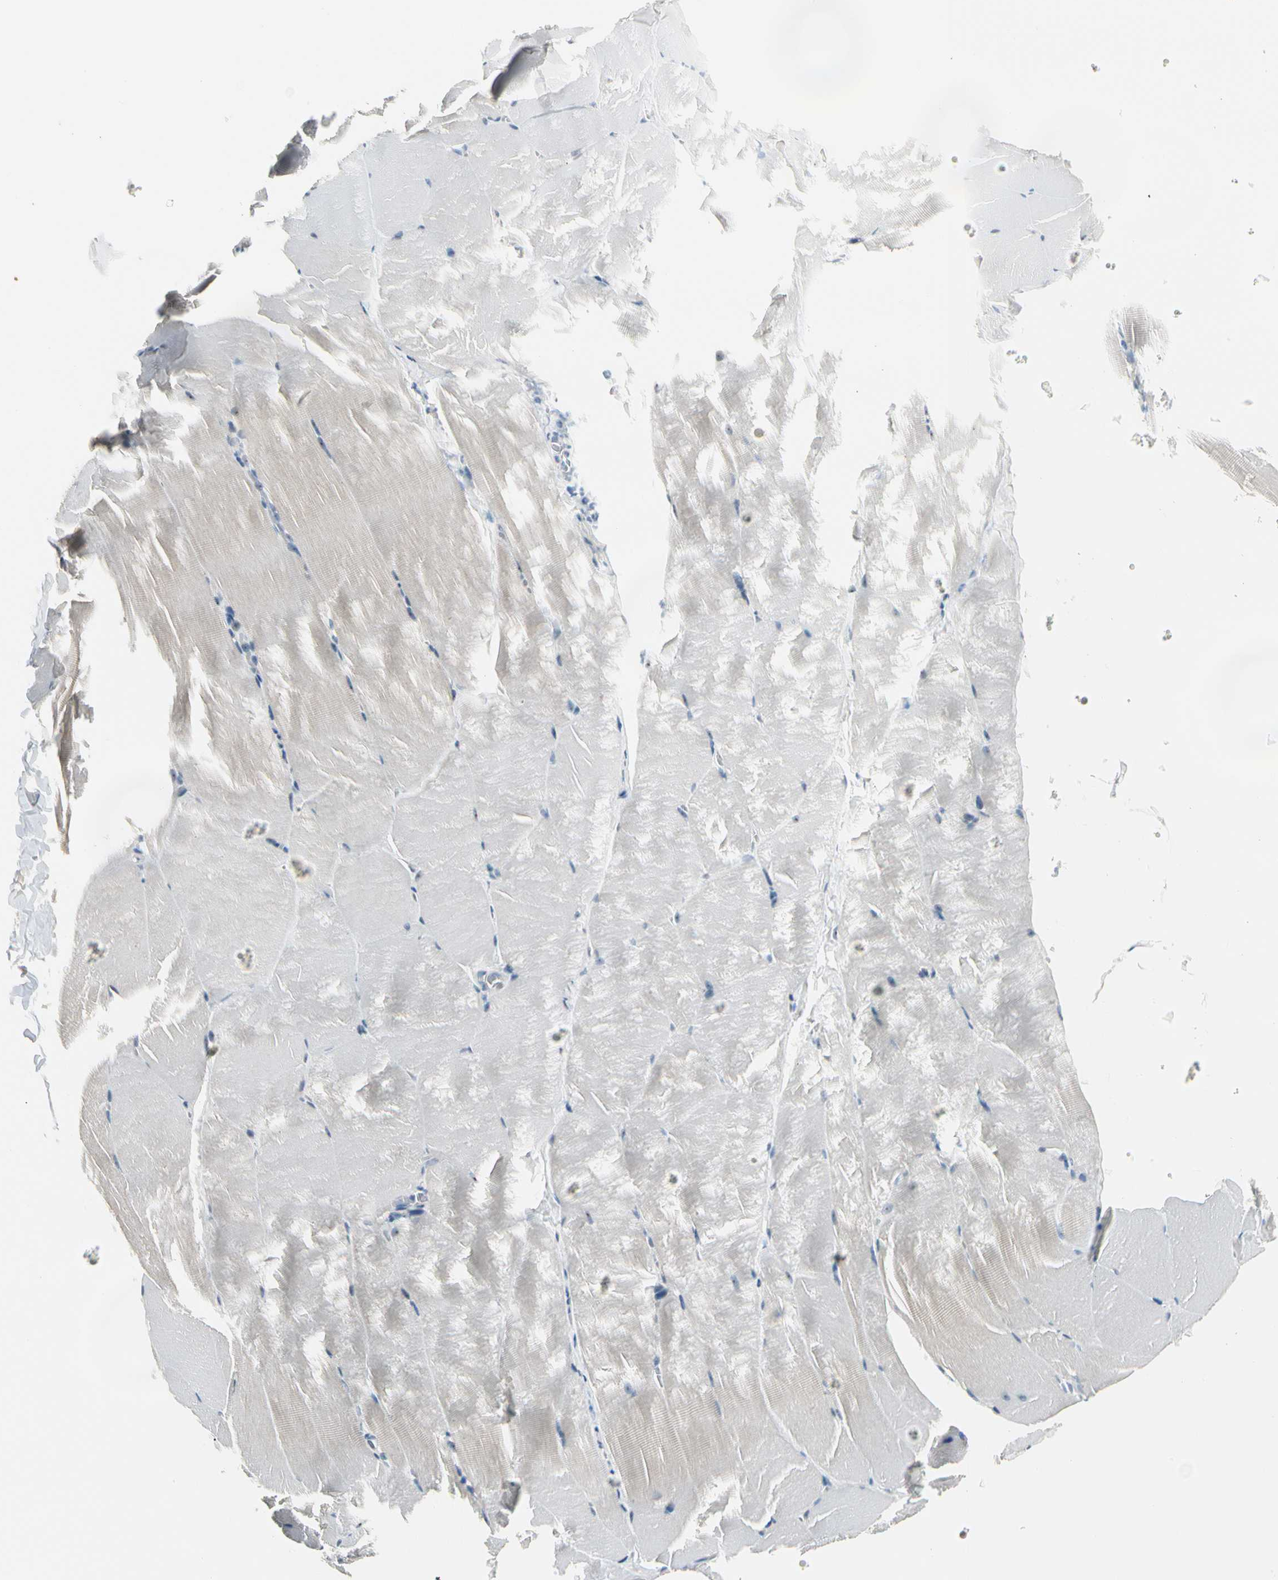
{"staining": {"intensity": "negative", "quantity": "none", "location": "none"}, "tissue": "skeletal muscle", "cell_type": "Myocytes", "image_type": "normal", "snomed": [{"axis": "morphology", "description": "Normal tissue, NOS"}, {"axis": "topography", "description": "Skeletal muscle"}], "caption": "Skeletal muscle was stained to show a protein in brown. There is no significant staining in myocytes. (DAB (3,3'-diaminobenzidine) immunohistochemistry, high magnification).", "gene": "ZSCAN1", "patient": {"sex": "male", "age": 71}}